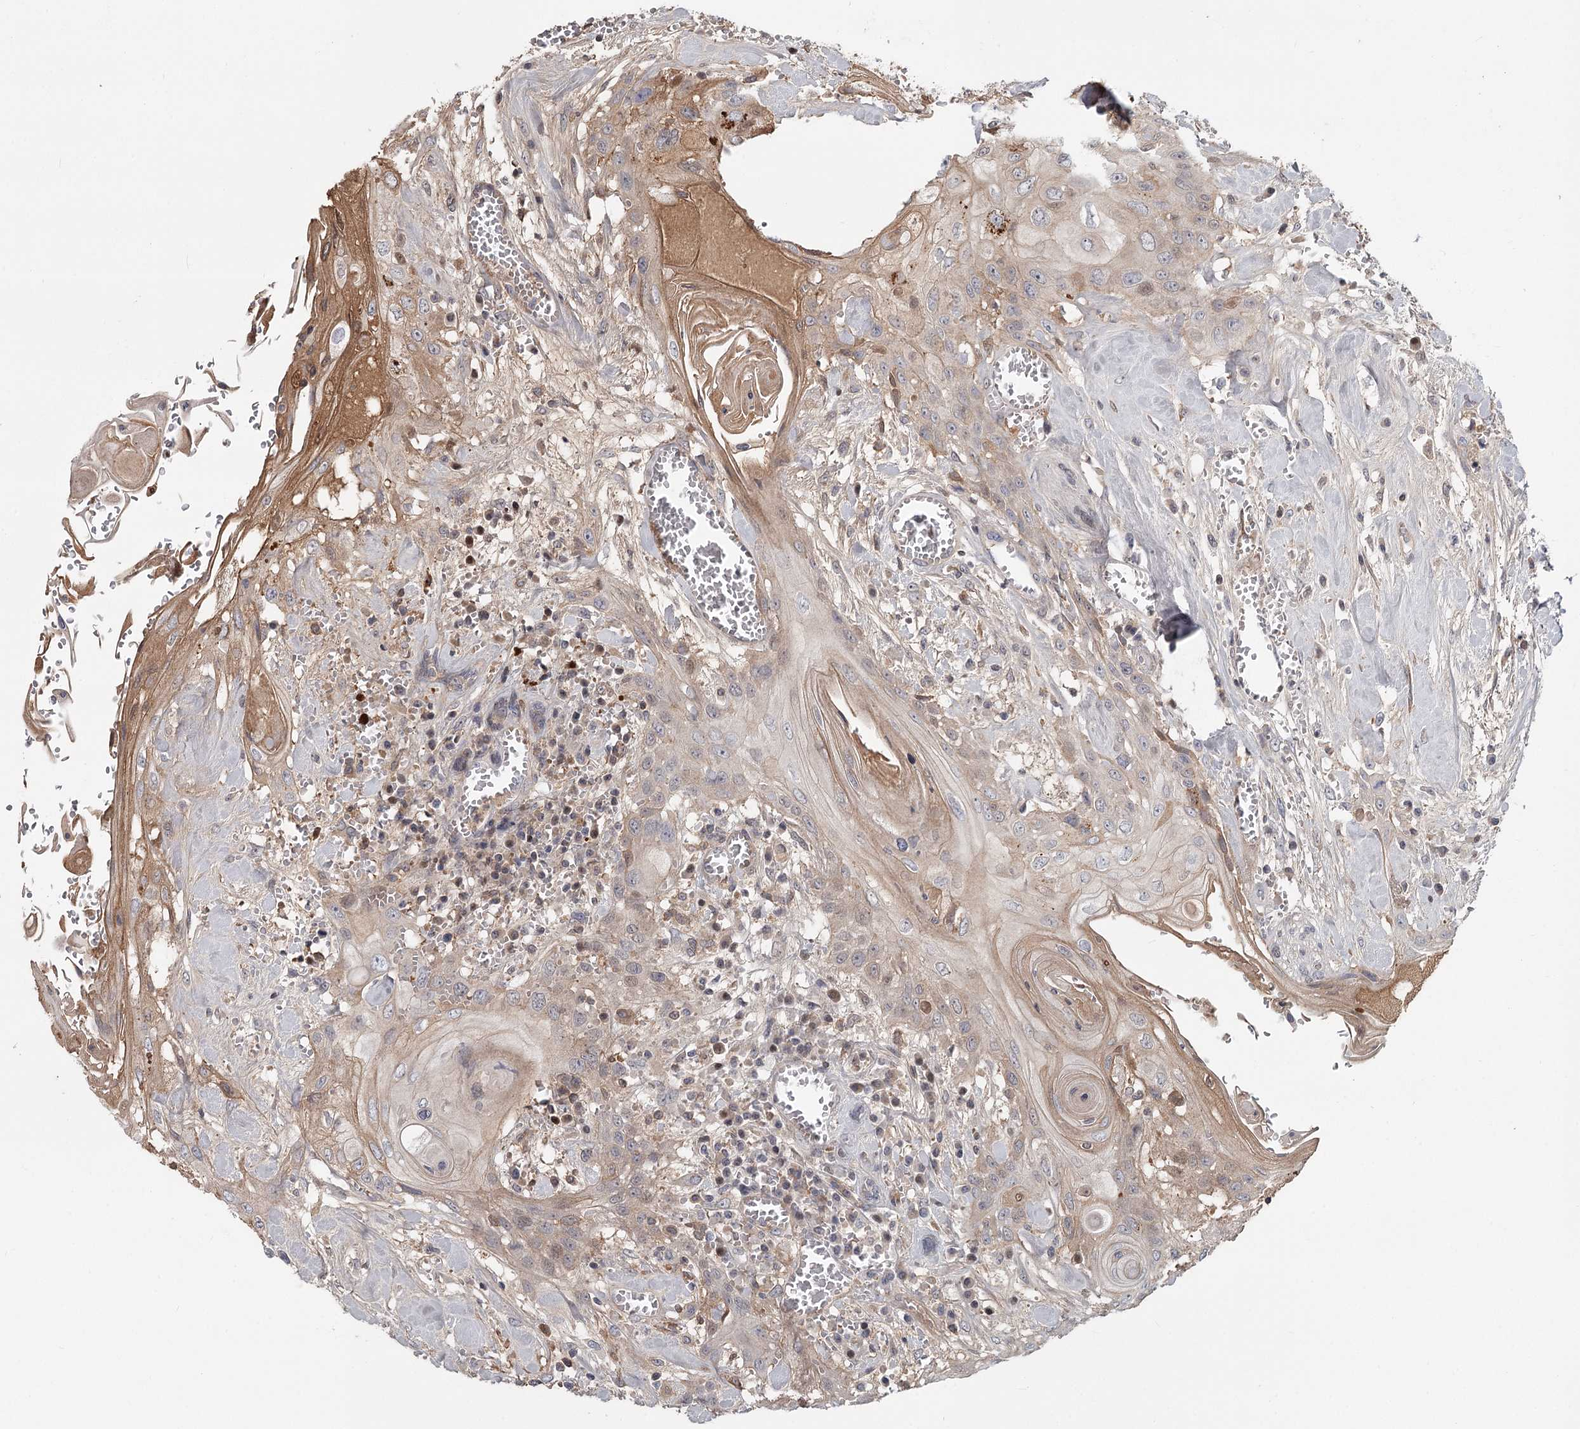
{"staining": {"intensity": "moderate", "quantity": "<25%", "location": "cytoplasmic/membranous"}, "tissue": "head and neck cancer", "cell_type": "Tumor cells", "image_type": "cancer", "snomed": [{"axis": "morphology", "description": "Squamous cell carcinoma, NOS"}, {"axis": "topography", "description": "Head-Neck"}], "caption": "Brown immunohistochemical staining in head and neck cancer (squamous cell carcinoma) exhibits moderate cytoplasmic/membranous positivity in approximately <25% of tumor cells.", "gene": "DHRS9", "patient": {"sex": "female", "age": 43}}